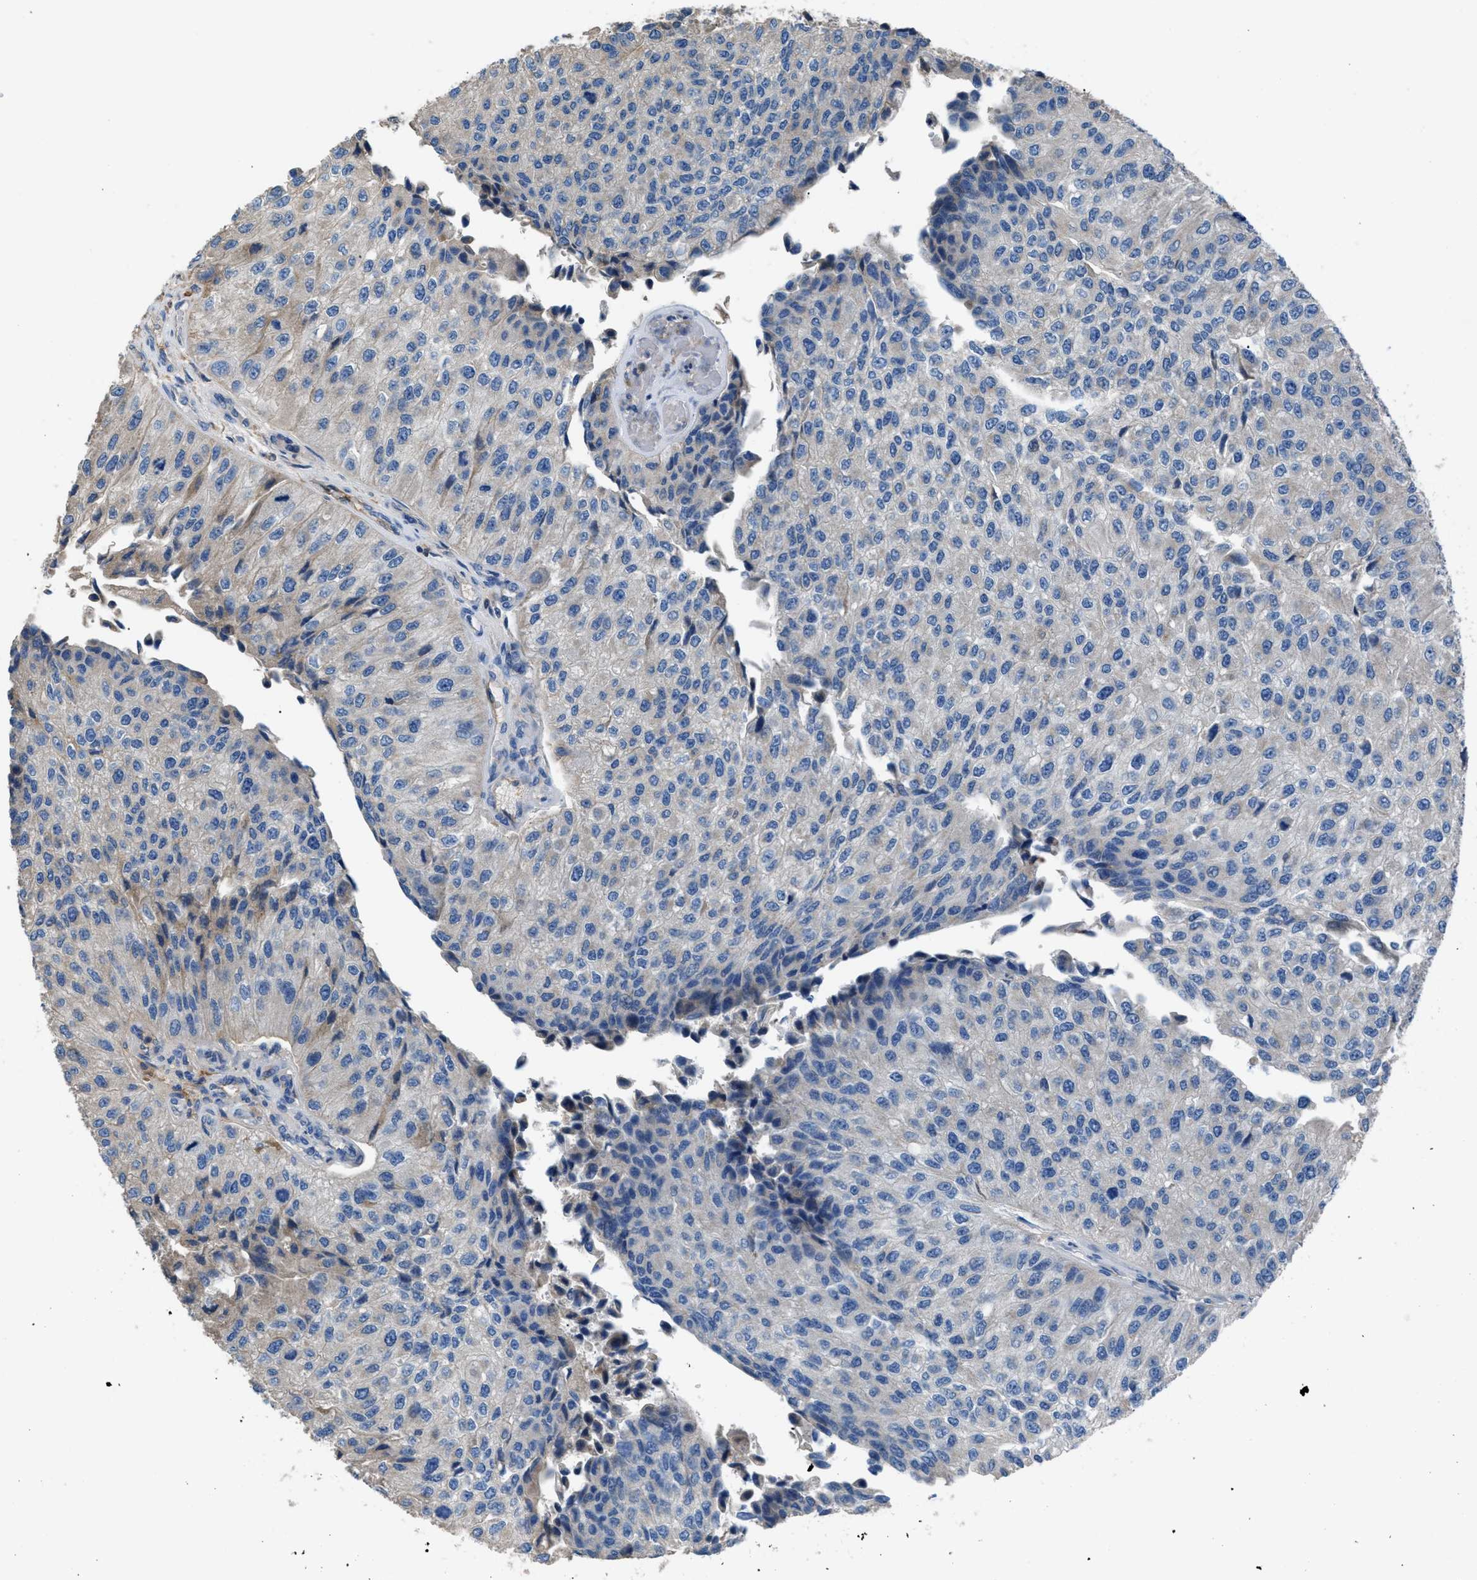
{"staining": {"intensity": "negative", "quantity": "none", "location": "none"}, "tissue": "urothelial cancer", "cell_type": "Tumor cells", "image_type": "cancer", "snomed": [{"axis": "morphology", "description": "Urothelial carcinoma, High grade"}, {"axis": "topography", "description": "Kidney"}, {"axis": "topography", "description": "Urinary bladder"}], "caption": "Tumor cells show no significant protein staining in urothelial cancer.", "gene": "SGCZ", "patient": {"sex": "male", "age": 77}}